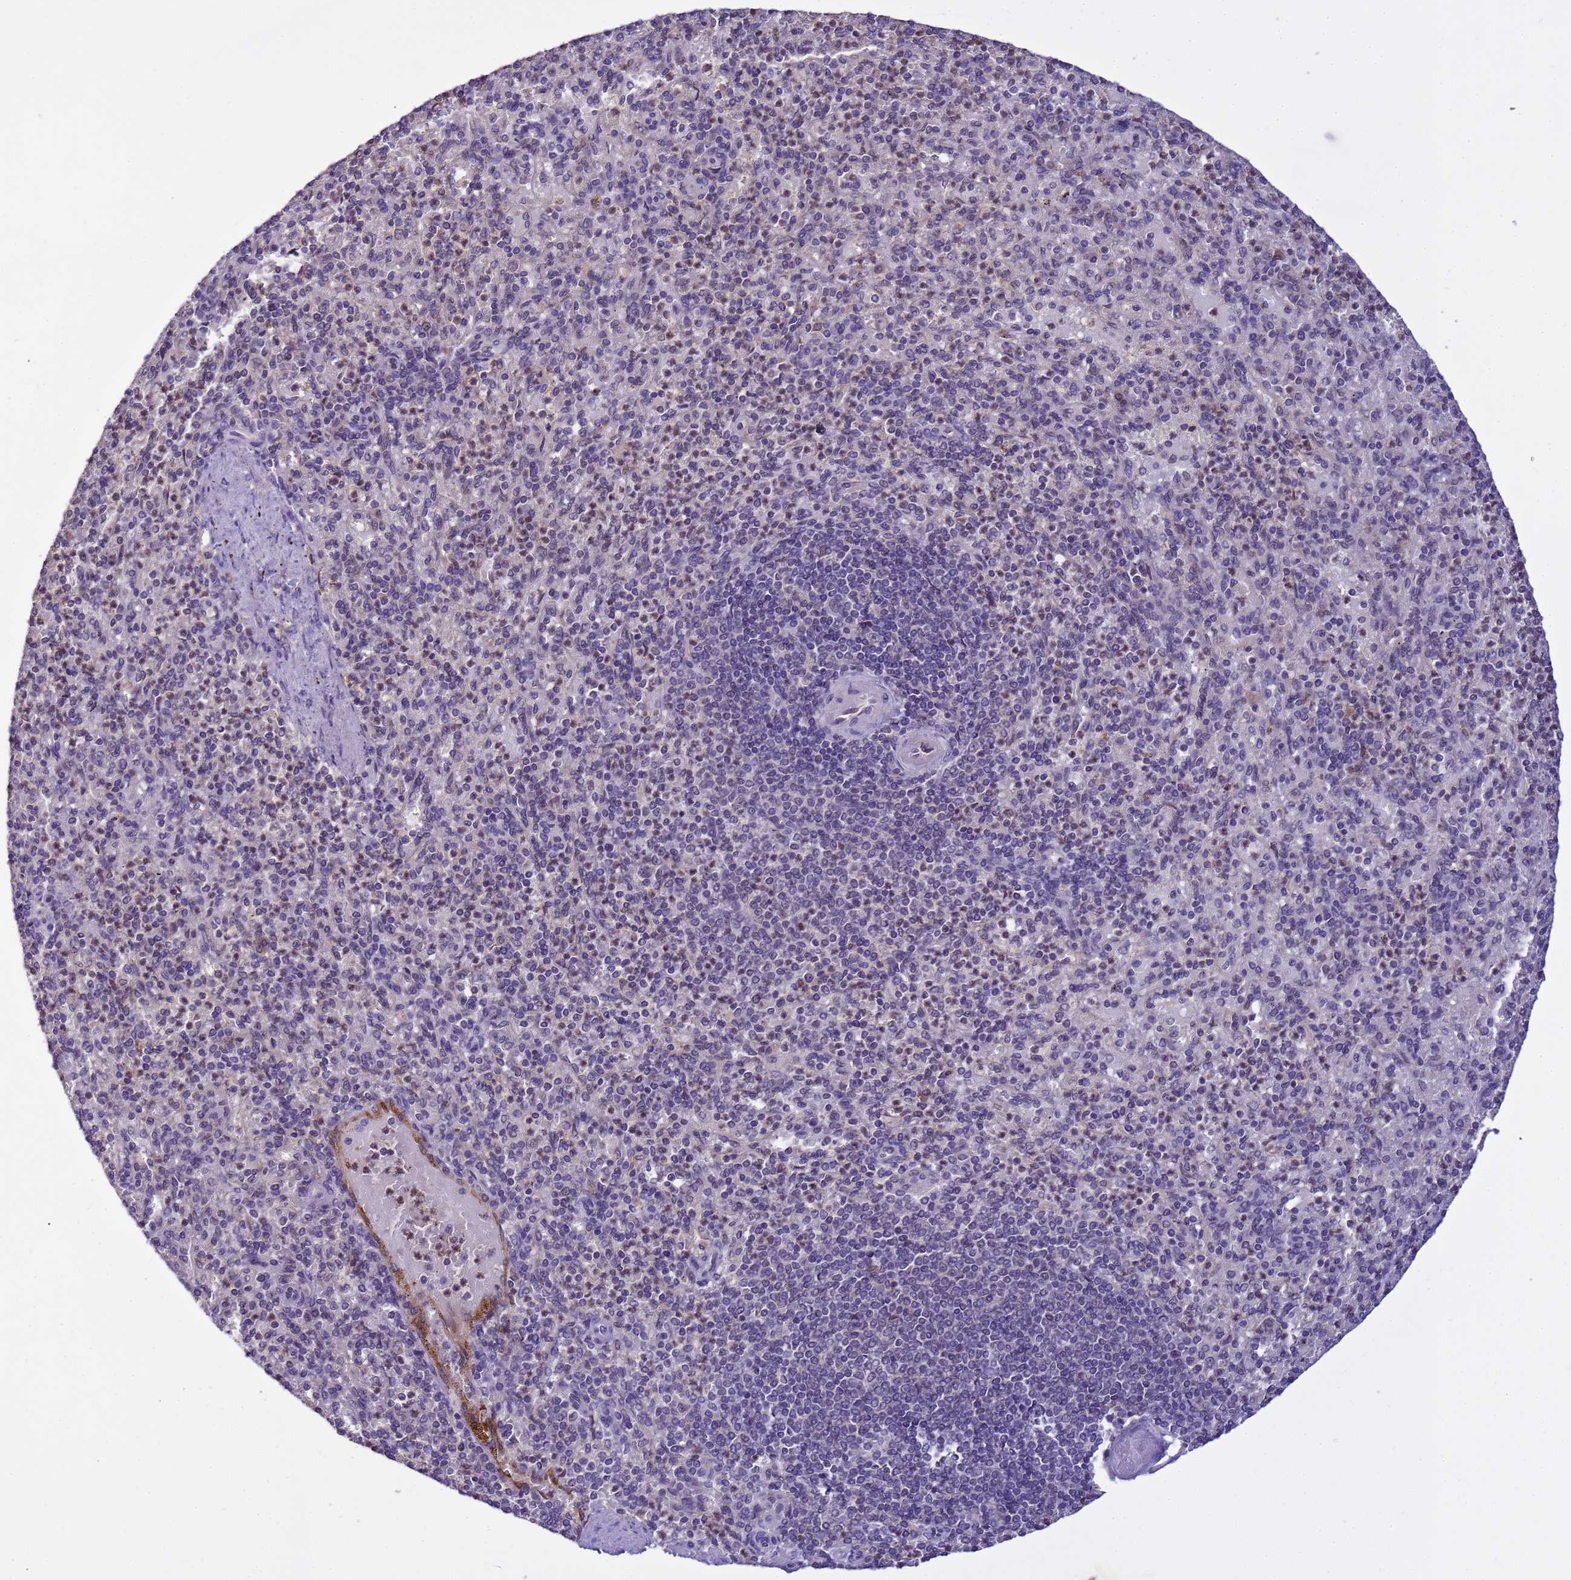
{"staining": {"intensity": "negative", "quantity": "none", "location": "none"}, "tissue": "spleen", "cell_type": "Cells in red pulp", "image_type": "normal", "snomed": [{"axis": "morphology", "description": "Normal tissue, NOS"}, {"axis": "topography", "description": "Spleen"}], "caption": "Cells in red pulp show no significant positivity in benign spleen.", "gene": "PLCXD3", "patient": {"sex": "female", "age": 74}}